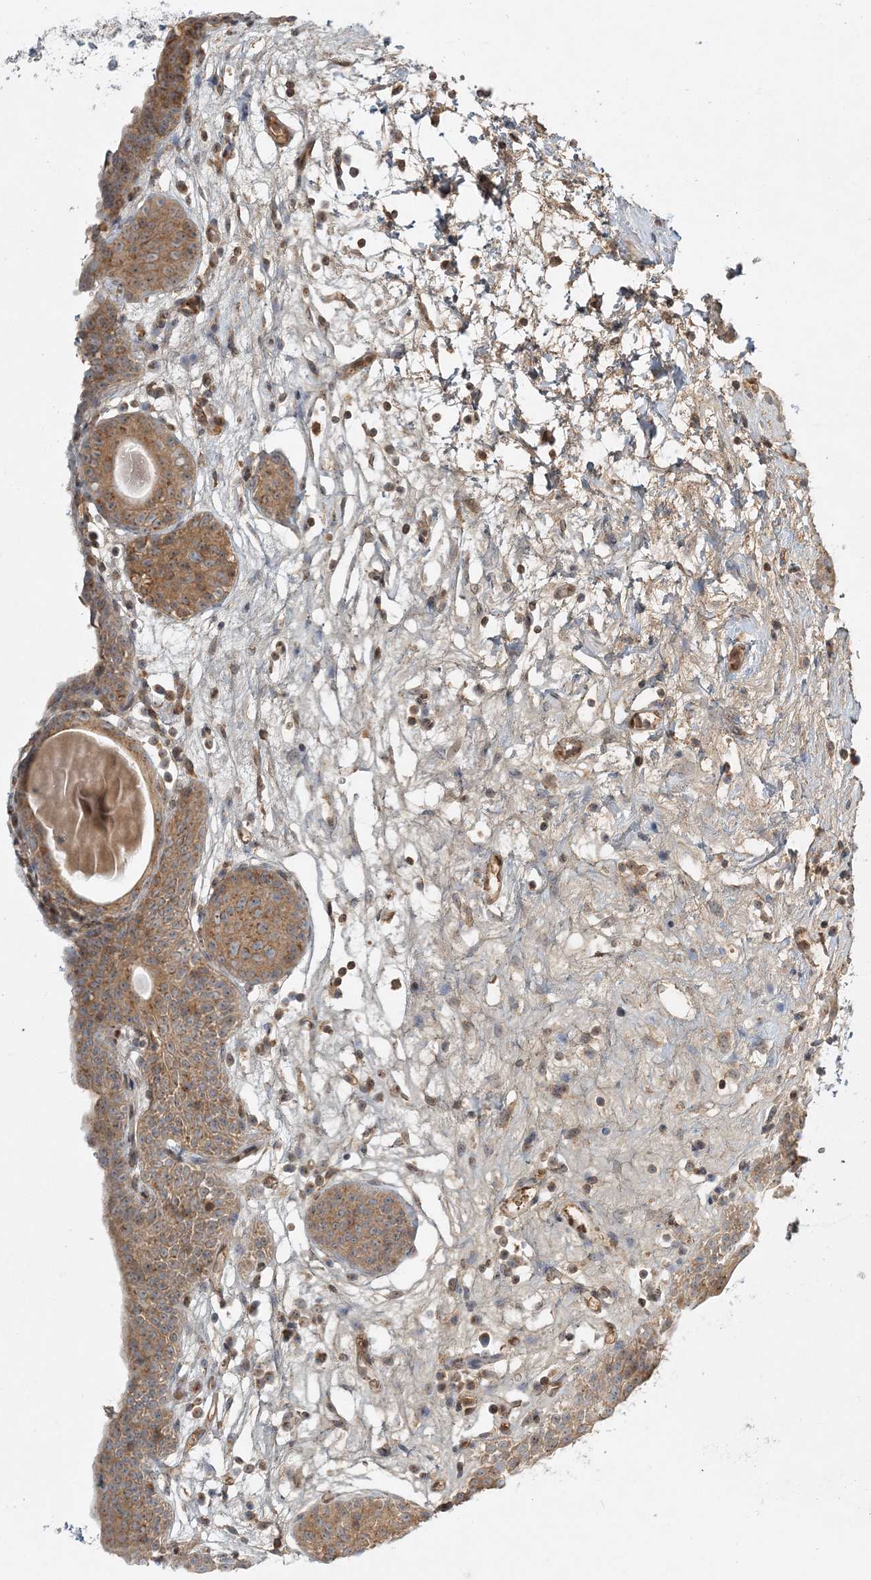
{"staining": {"intensity": "moderate", "quantity": ">75%", "location": "cytoplasmic/membranous"}, "tissue": "urinary bladder", "cell_type": "Urothelial cells", "image_type": "normal", "snomed": [{"axis": "morphology", "description": "Normal tissue, NOS"}, {"axis": "topography", "description": "Urinary bladder"}], "caption": "A brown stain labels moderate cytoplasmic/membranous positivity of a protein in urothelial cells of normal urinary bladder.", "gene": "AP1AR", "patient": {"sex": "male", "age": 83}}